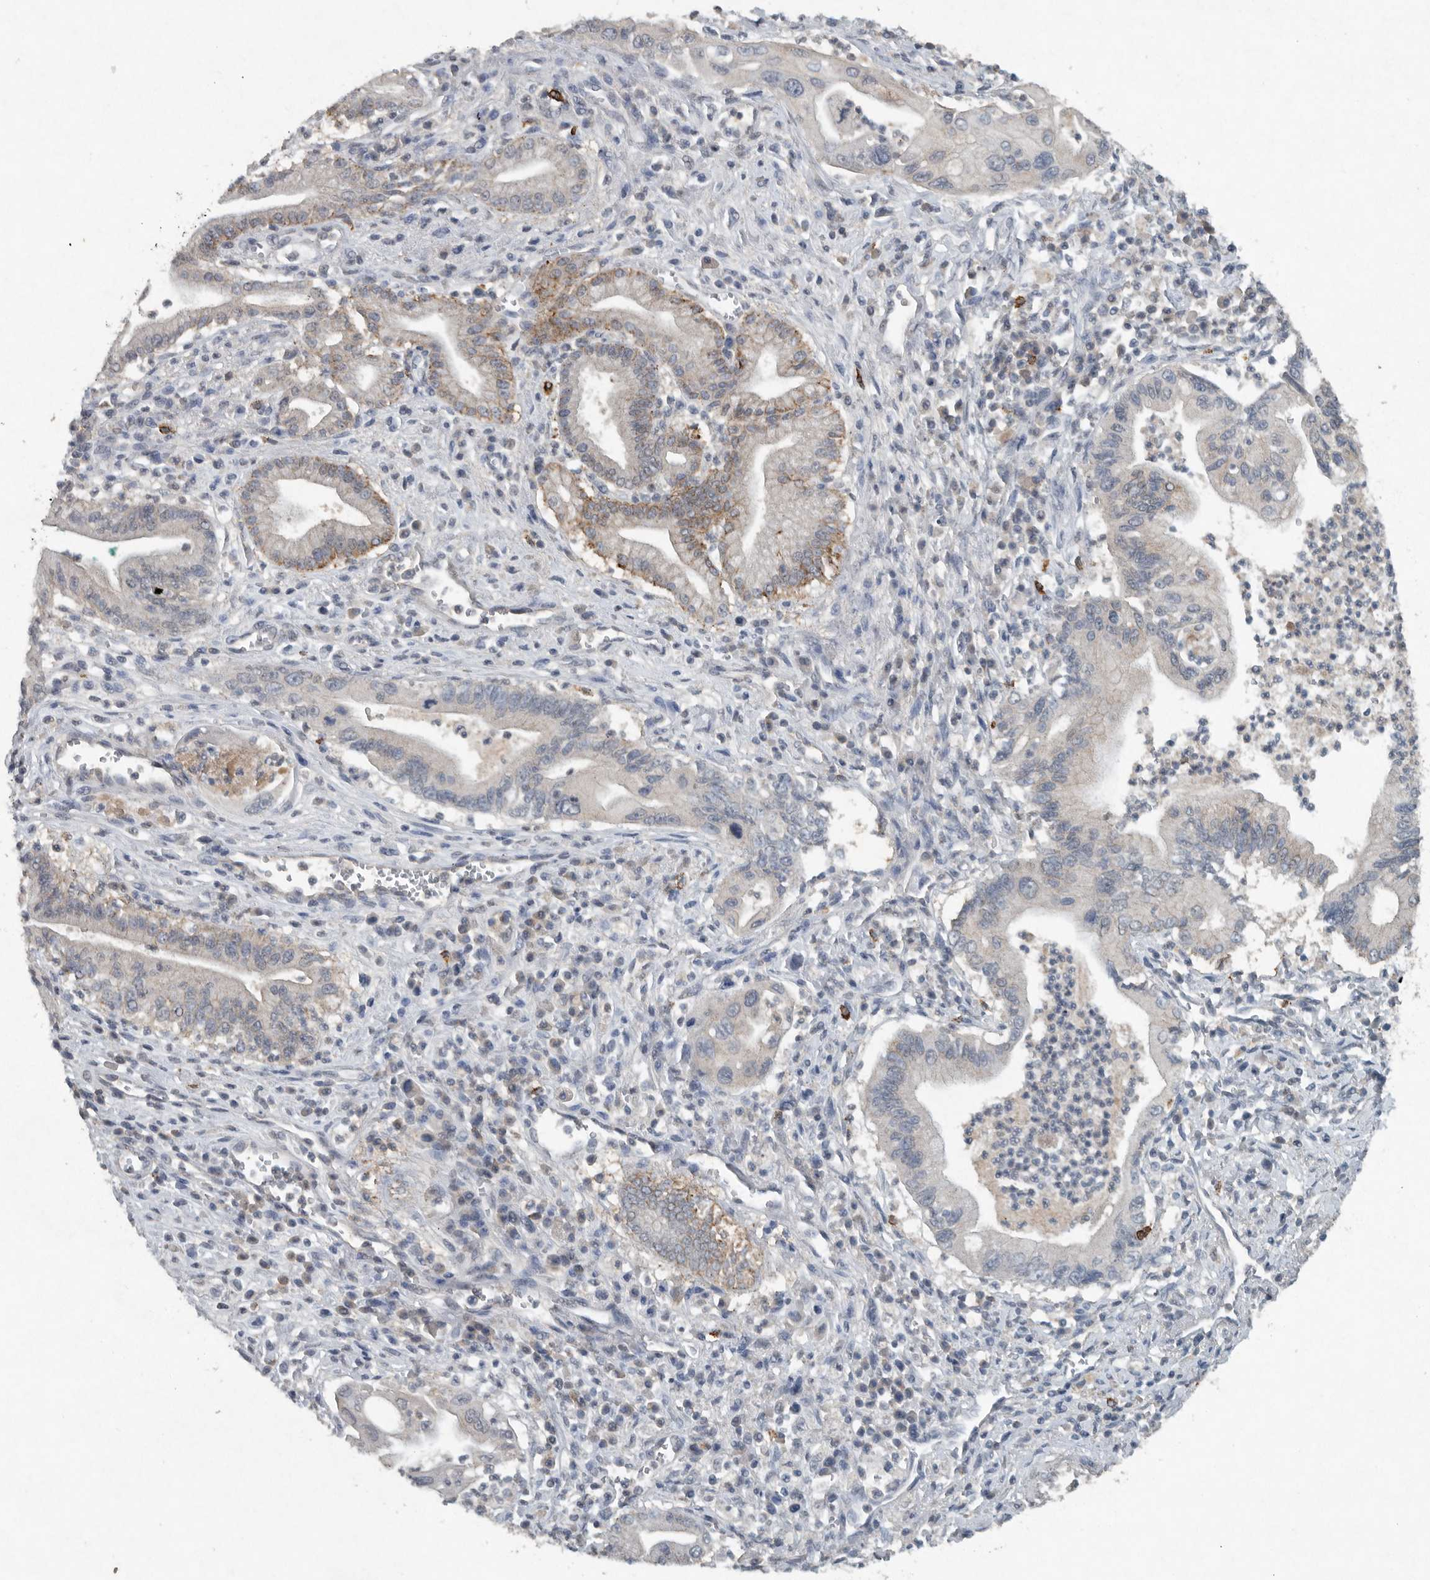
{"staining": {"intensity": "moderate", "quantity": "<25%", "location": "cytoplasmic/membranous"}, "tissue": "pancreatic cancer", "cell_type": "Tumor cells", "image_type": "cancer", "snomed": [{"axis": "morphology", "description": "Adenocarcinoma, NOS"}, {"axis": "topography", "description": "Pancreas"}], "caption": "IHC image of human pancreatic adenocarcinoma stained for a protein (brown), which exhibits low levels of moderate cytoplasmic/membranous expression in about <25% of tumor cells.", "gene": "IL20", "patient": {"sex": "male", "age": 78}}